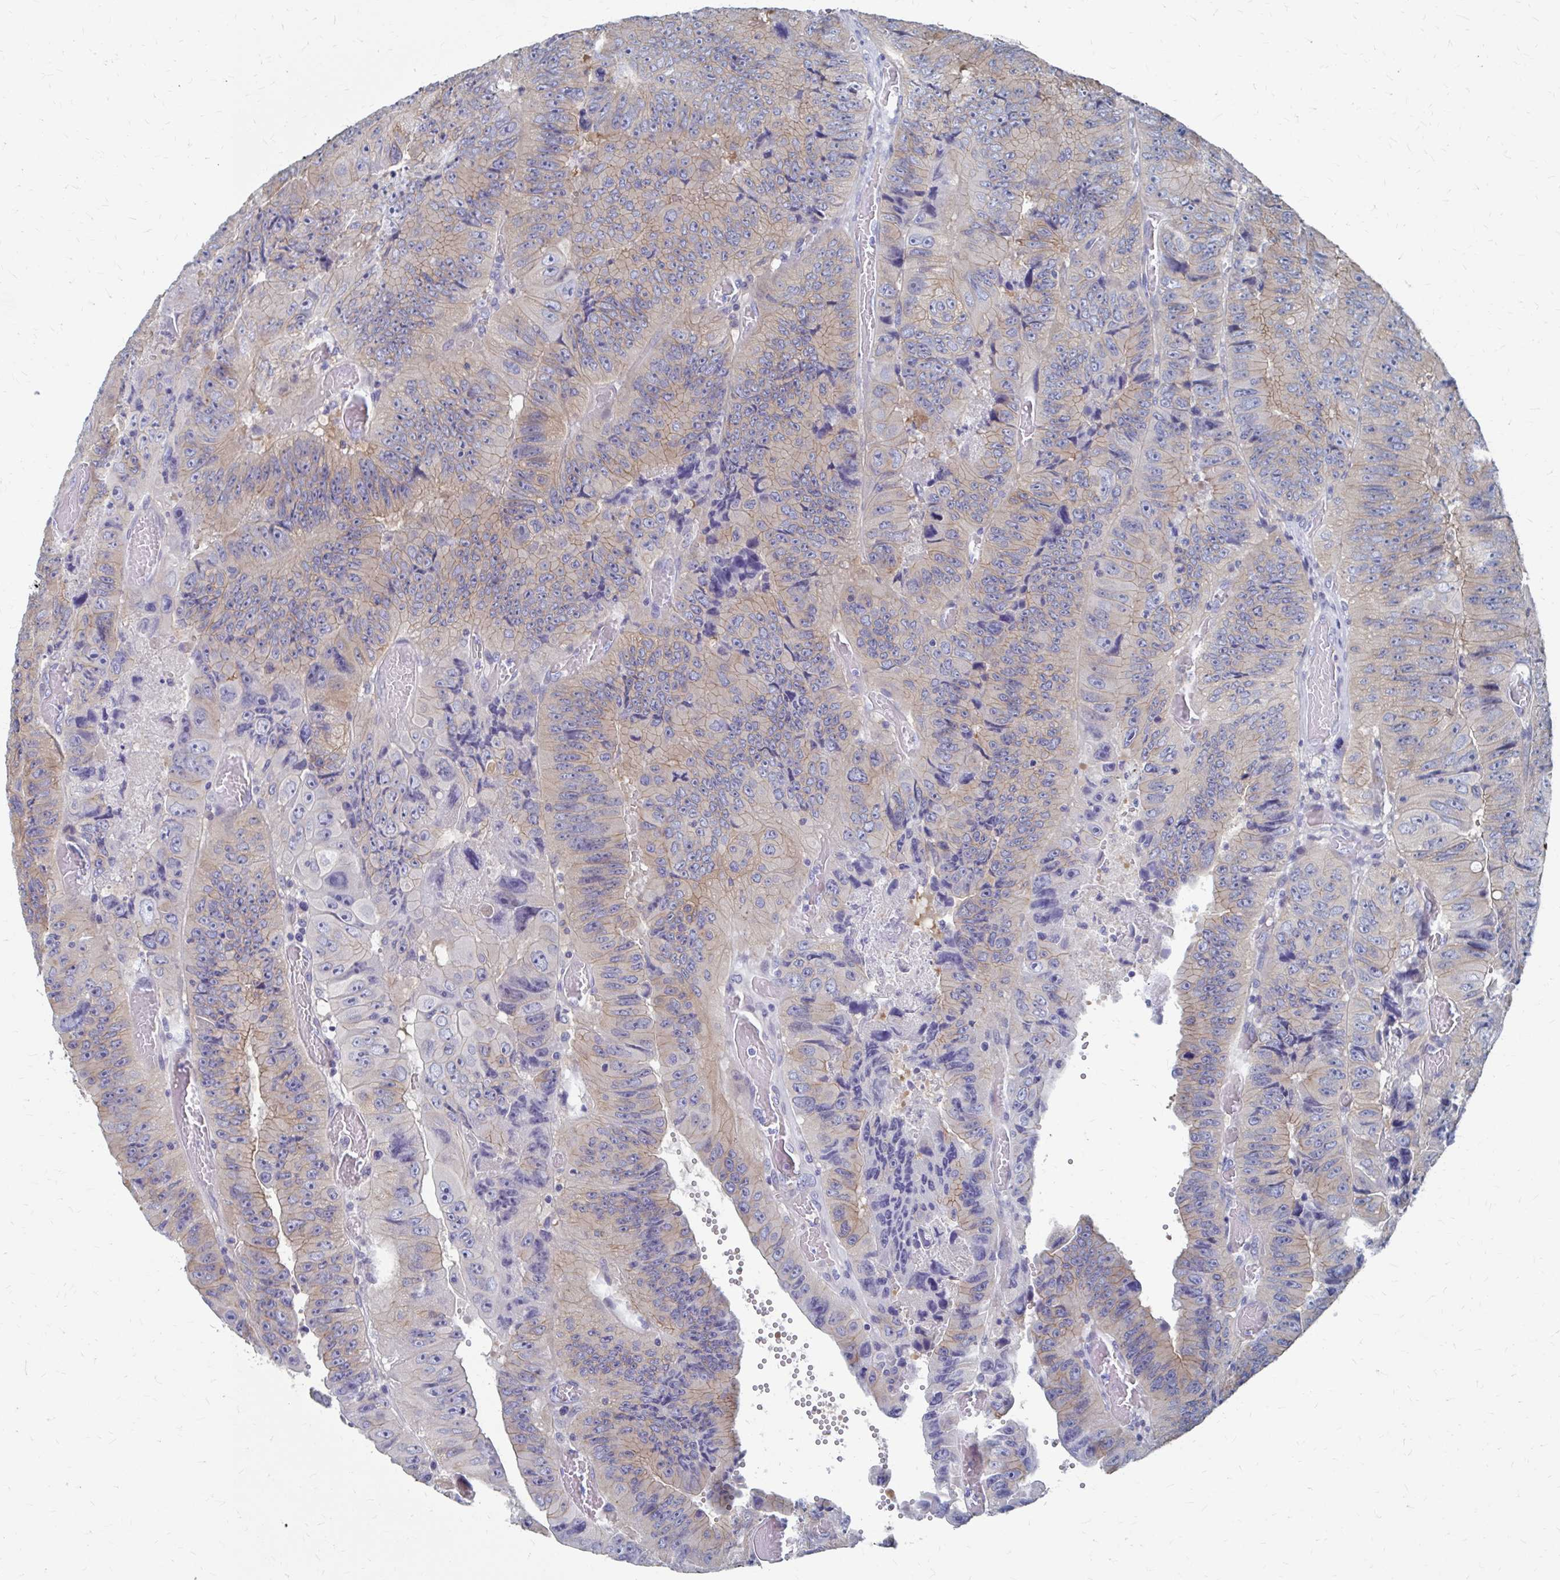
{"staining": {"intensity": "weak", "quantity": "25%-75%", "location": "cytoplasmic/membranous"}, "tissue": "colorectal cancer", "cell_type": "Tumor cells", "image_type": "cancer", "snomed": [{"axis": "morphology", "description": "Adenocarcinoma, NOS"}, {"axis": "topography", "description": "Colon"}], "caption": "The immunohistochemical stain highlights weak cytoplasmic/membranous positivity in tumor cells of adenocarcinoma (colorectal) tissue. (Brightfield microscopy of DAB IHC at high magnification).", "gene": "PLEKHG7", "patient": {"sex": "female", "age": 84}}